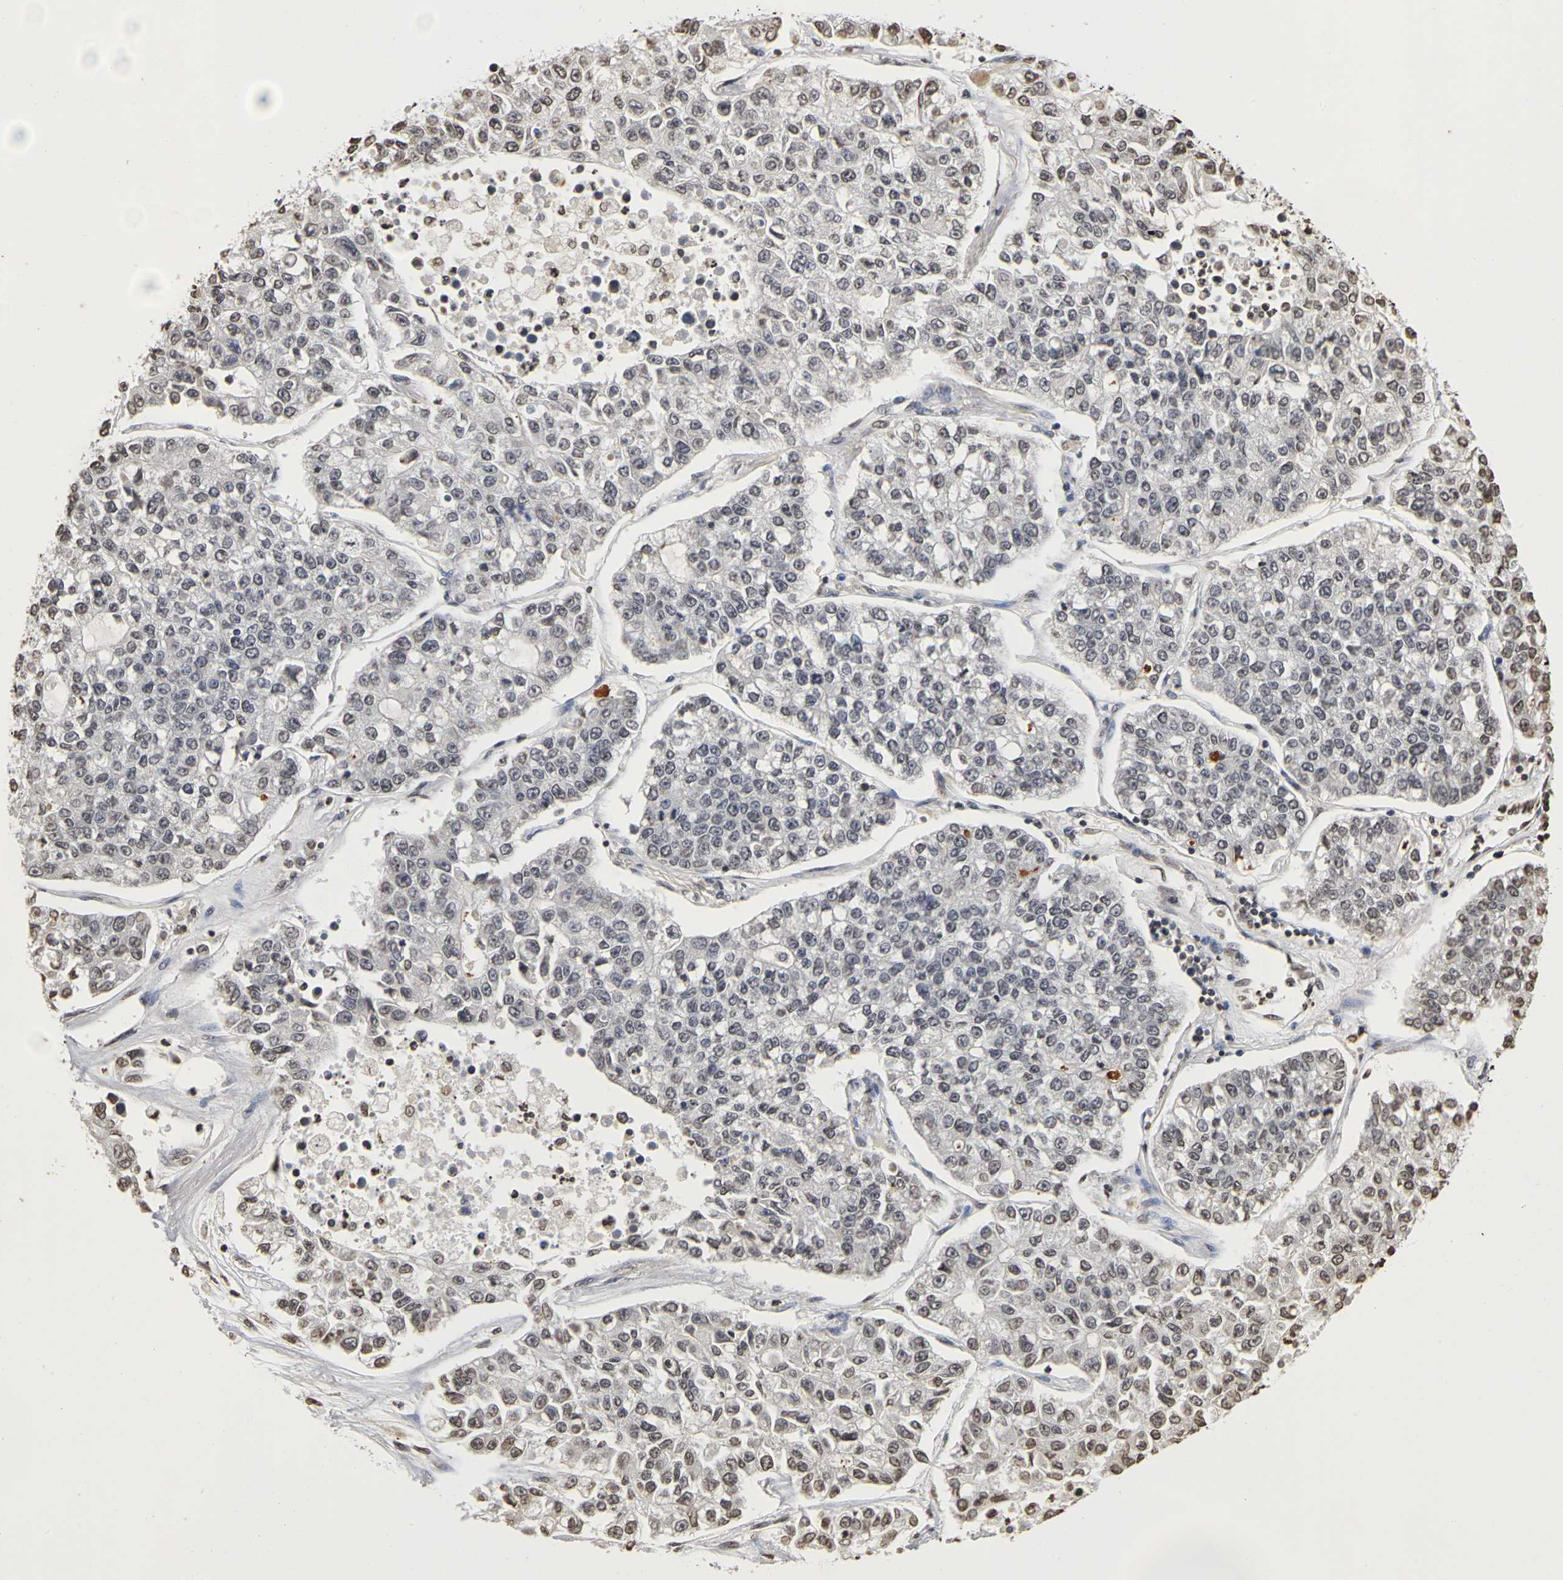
{"staining": {"intensity": "weak", "quantity": "<25%", "location": "nuclear"}, "tissue": "lung cancer", "cell_type": "Tumor cells", "image_type": "cancer", "snomed": [{"axis": "morphology", "description": "Adenocarcinoma, NOS"}, {"axis": "topography", "description": "Lung"}], "caption": "An immunohistochemistry photomicrograph of adenocarcinoma (lung) is shown. There is no staining in tumor cells of adenocarcinoma (lung).", "gene": "ERCC2", "patient": {"sex": "male", "age": 49}}